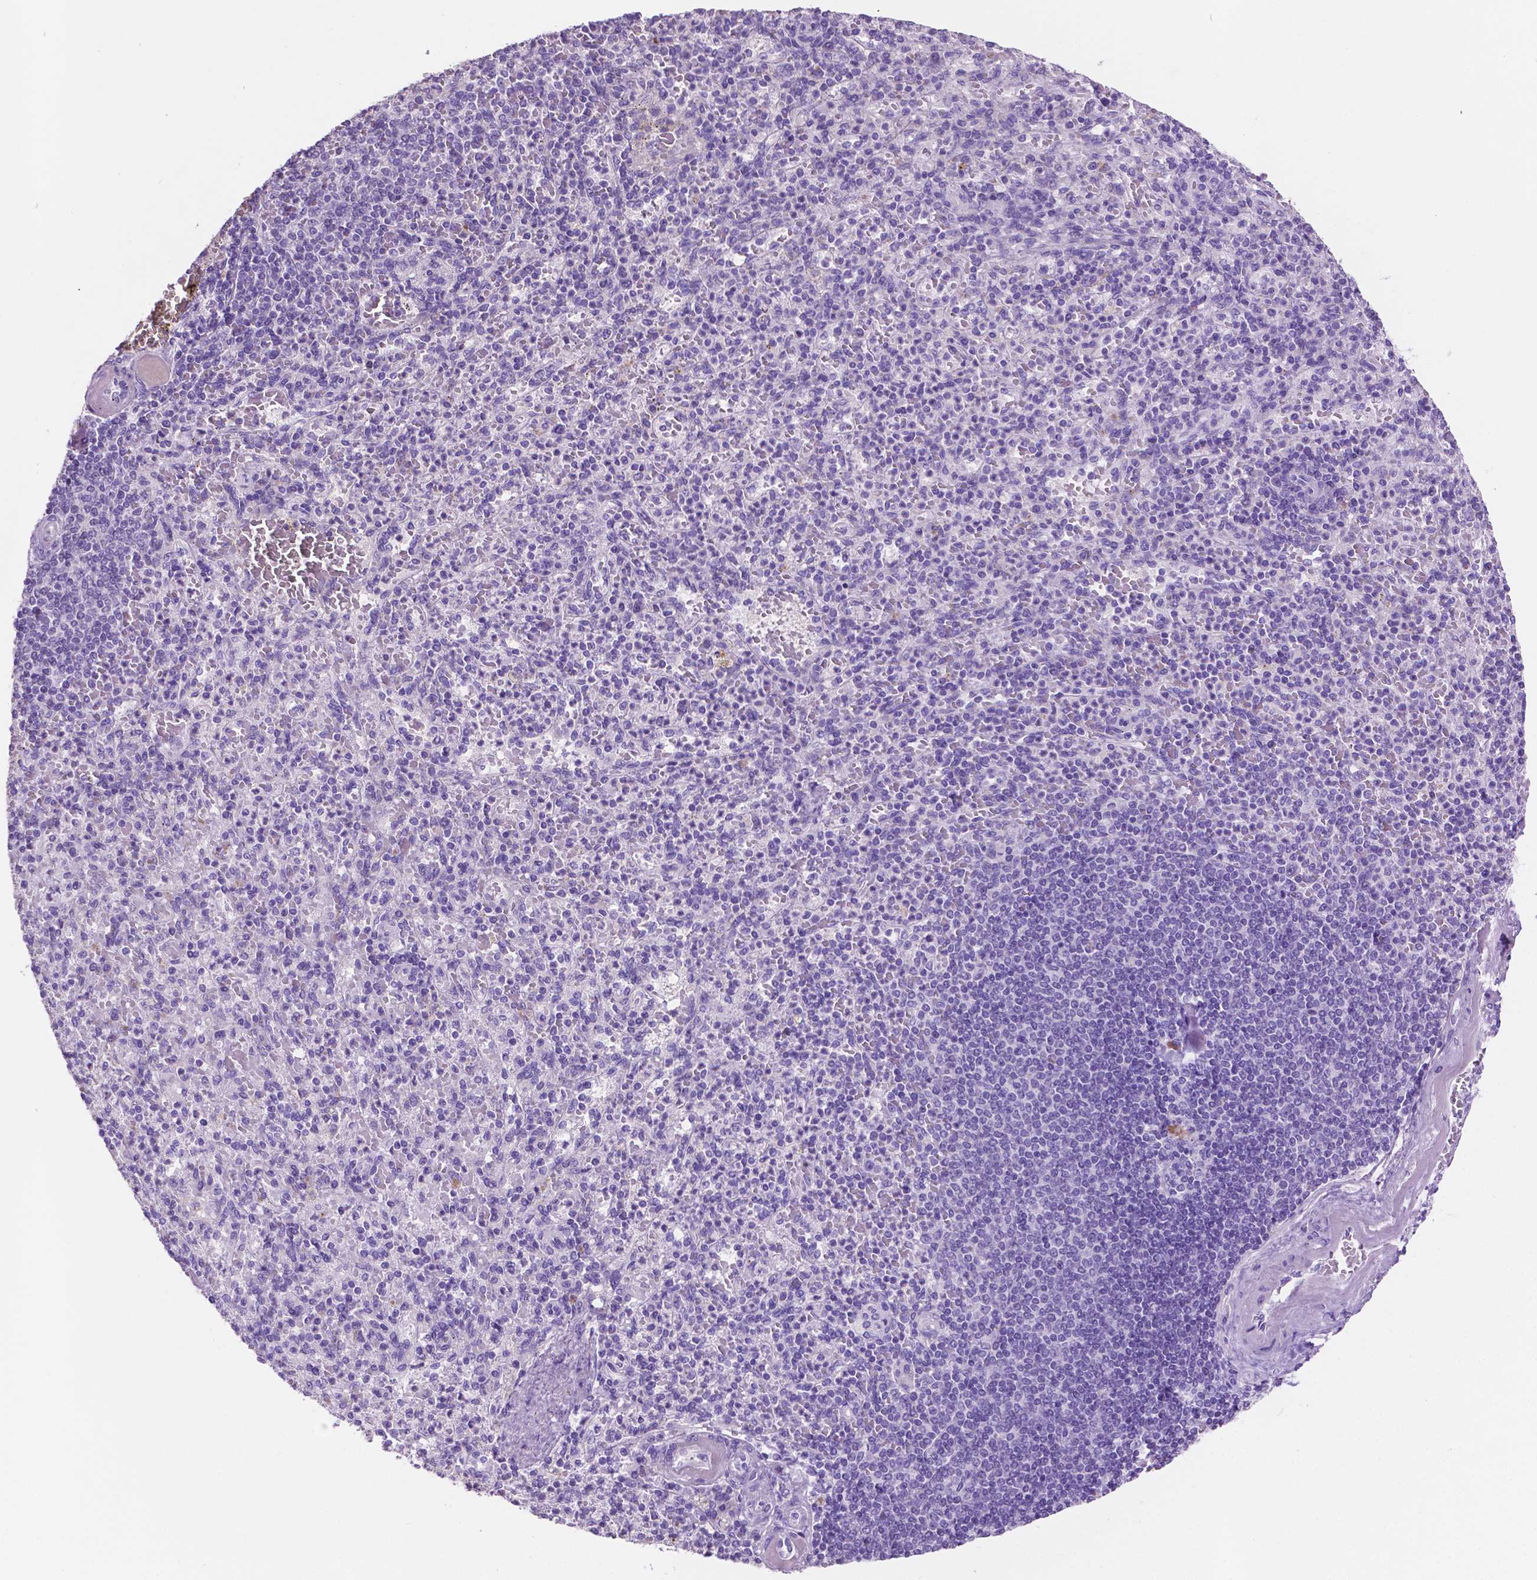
{"staining": {"intensity": "negative", "quantity": "none", "location": "none"}, "tissue": "spleen", "cell_type": "Cells in red pulp", "image_type": "normal", "snomed": [{"axis": "morphology", "description": "Normal tissue, NOS"}, {"axis": "topography", "description": "Spleen"}], "caption": "Immunohistochemistry image of unremarkable spleen: human spleen stained with DAB (3,3'-diaminobenzidine) shows no significant protein positivity in cells in red pulp.", "gene": "CLDN17", "patient": {"sex": "female", "age": 74}}